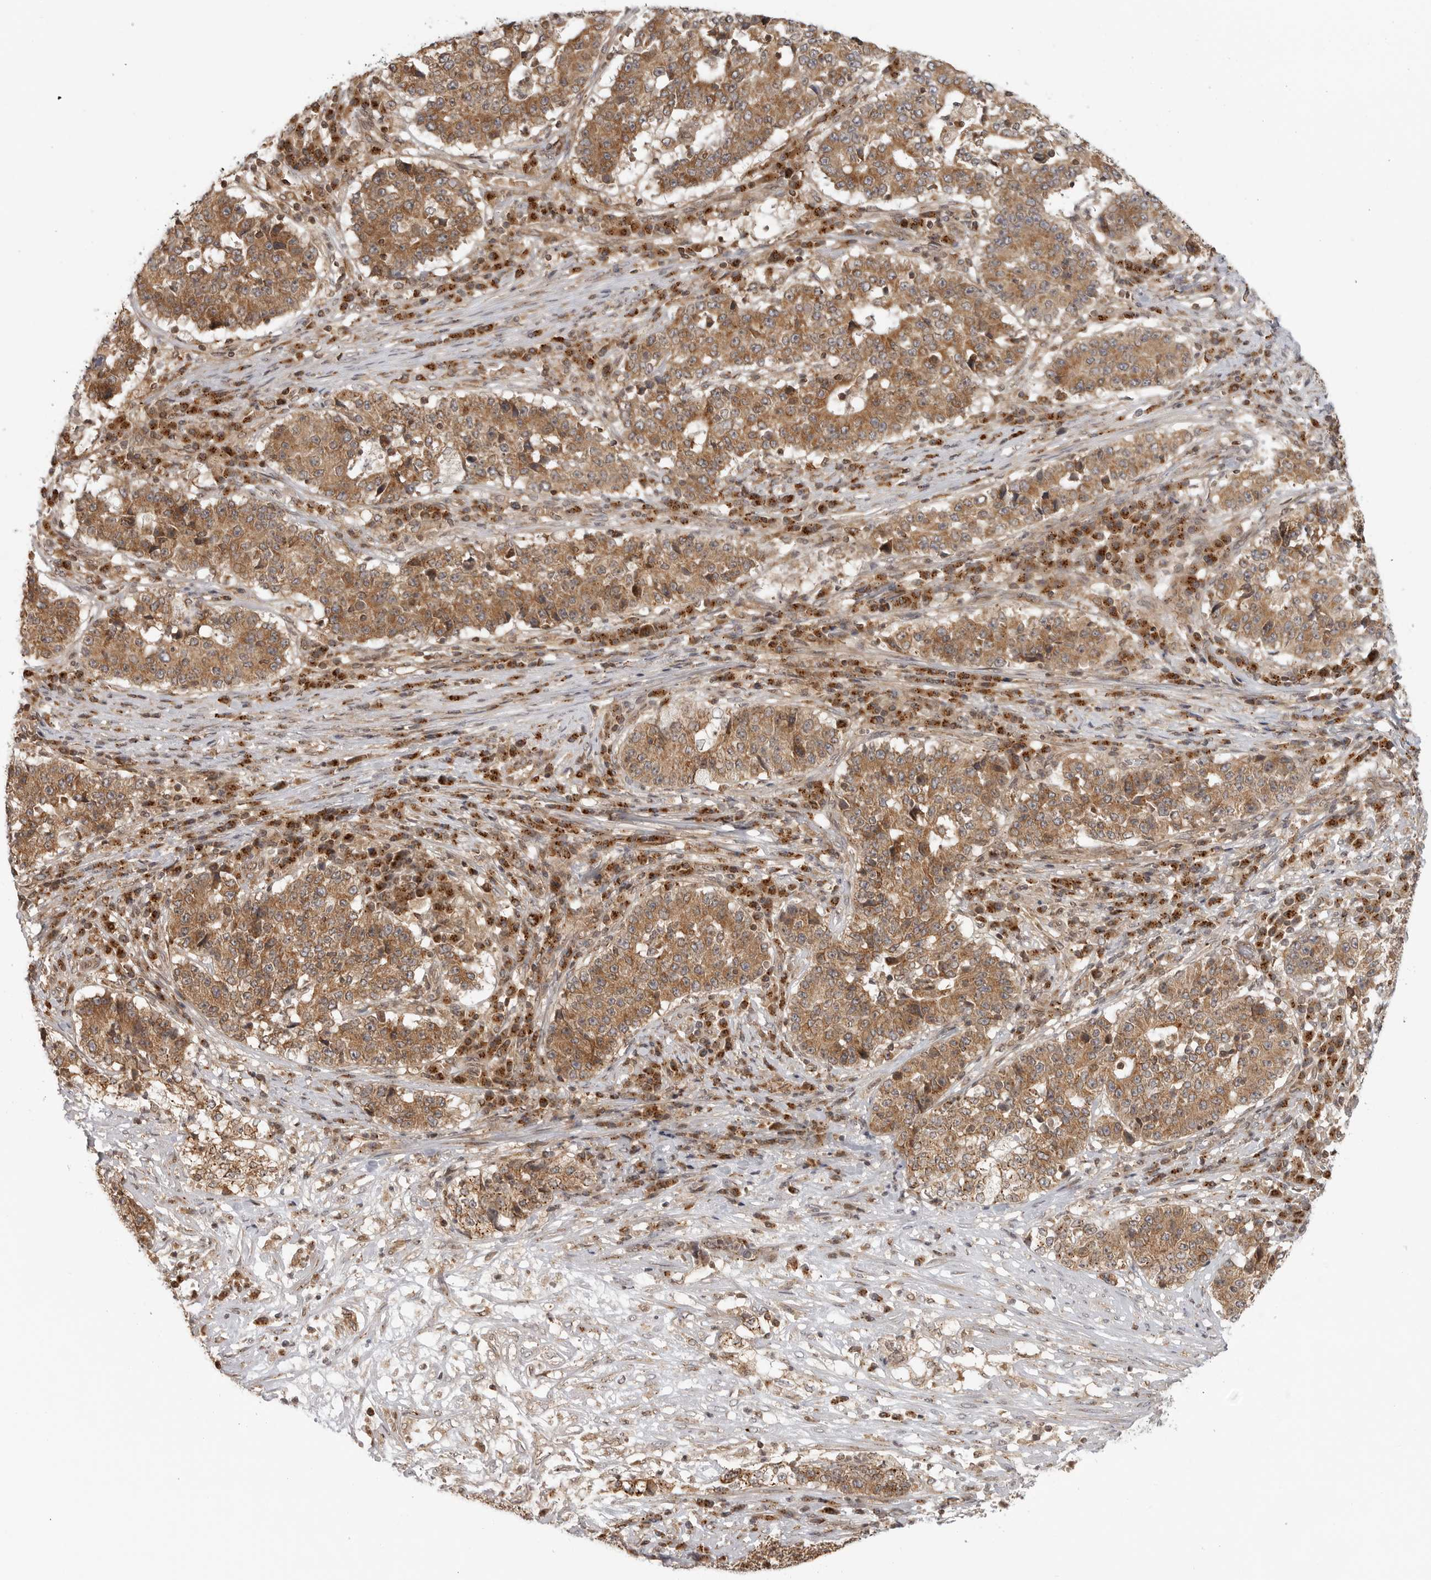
{"staining": {"intensity": "moderate", "quantity": ">75%", "location": "cytoplasmic/membranous"}, "tissue": "stomach cancer", "cell_type": "Tumor cells", "image_type": "cancer", "snomed": [{"axis": "morphology", "description": "Adenocarcinoma, NOS"}, {"axis": "topography", "description": "Stomach"}], "caption": "Tumor cells display moderate cytoplasmic/membranous positivity in about >75% of cells in stomach cancer (adenocarcinoma).", "gene": "COPA", "patient": {"sex": "male", "age": 59}}